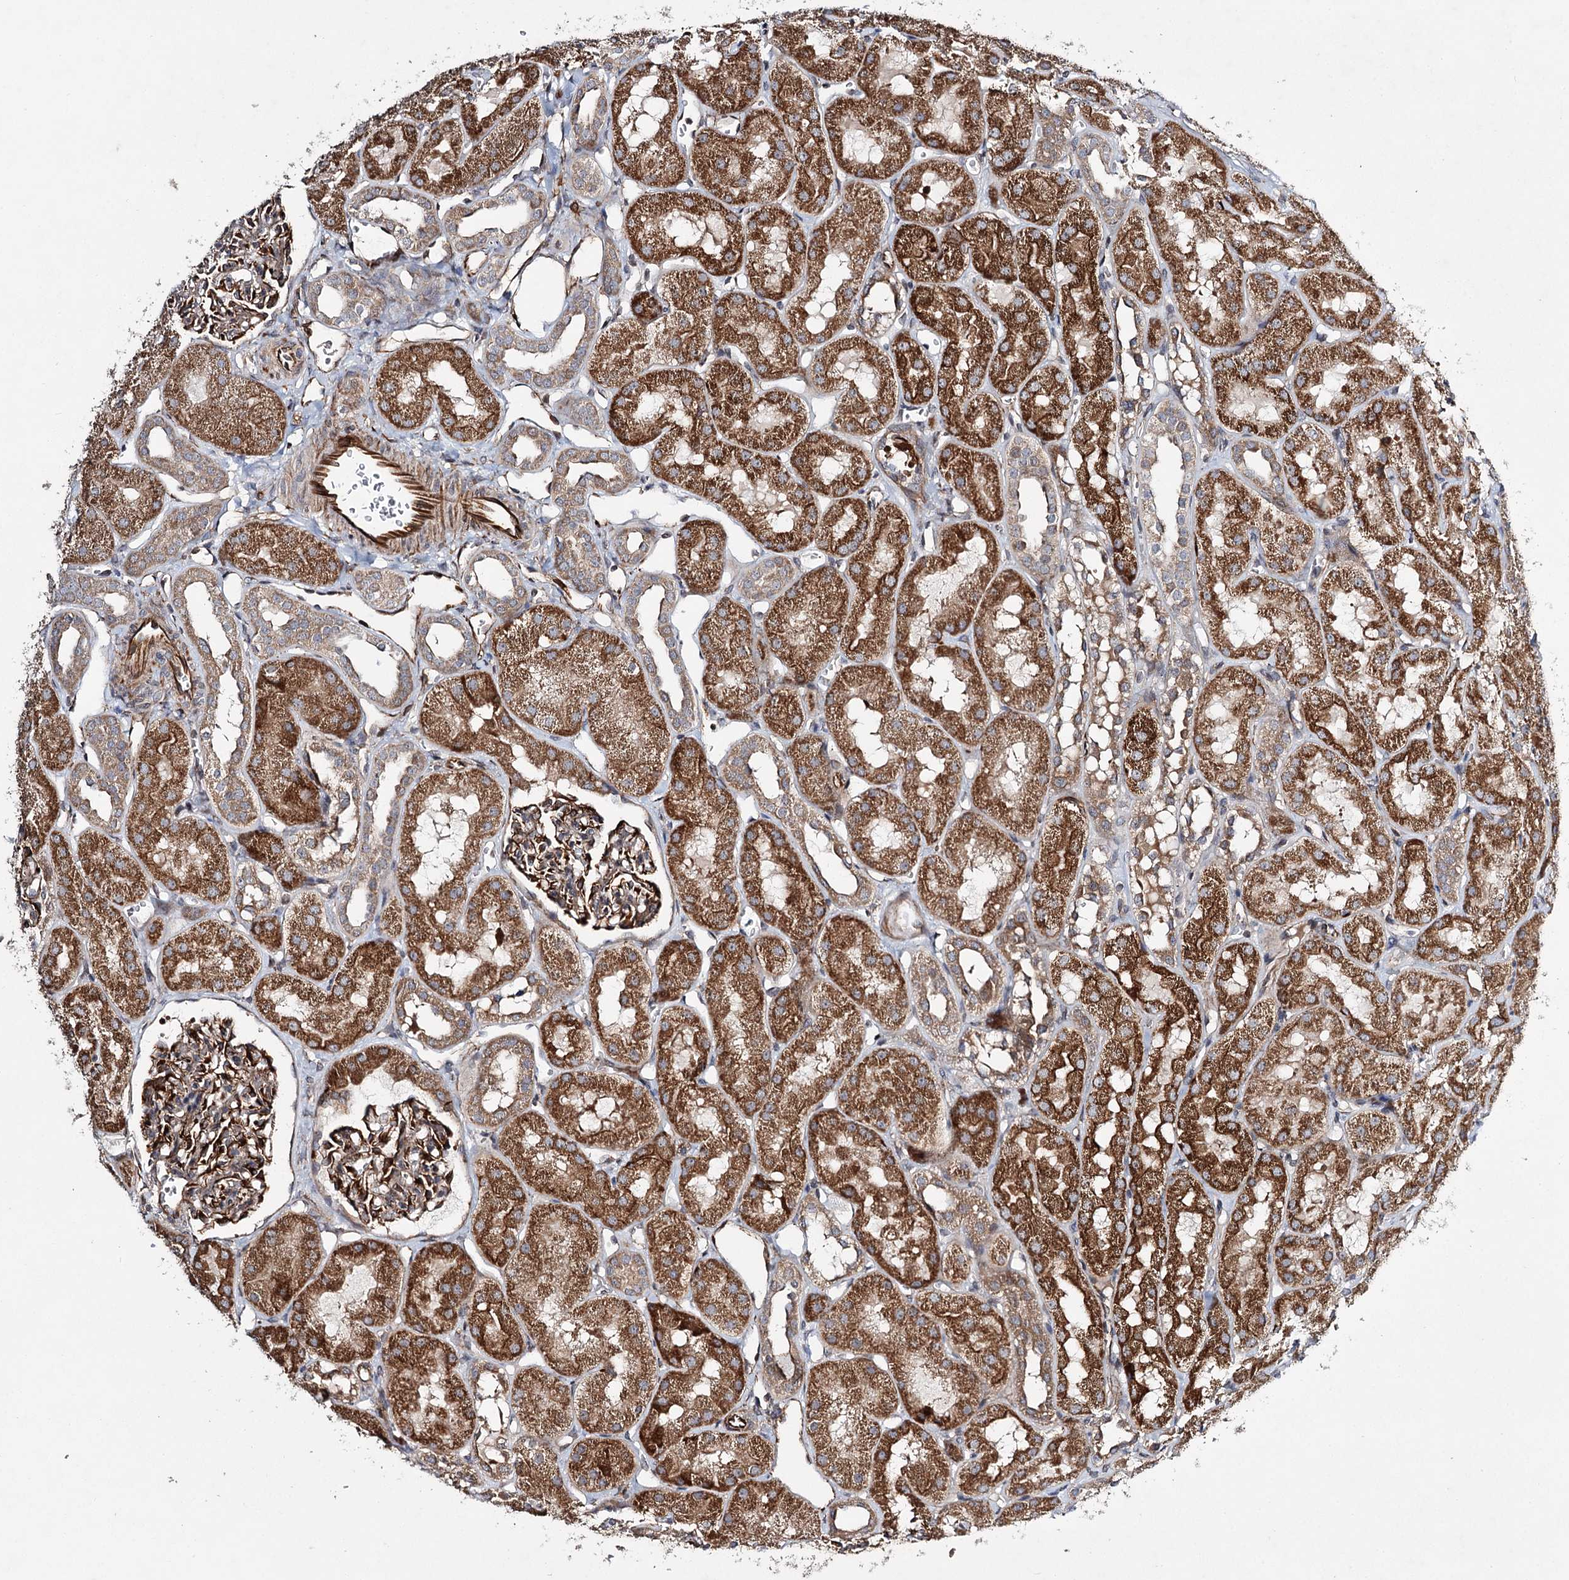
{"staining": {"intensity": "strong", "quantity": "25%-75%", "location": "cytoplasmic/membranous"}, "tissue": "kidney", "cell_type": "Cells in glomeruli", "image_type": "normal", "snomed": [{"axis": "morphology", "description": "Normal tissue, NOS"}, {"axis": "topography", "description": "Kidney"}, {"axis": "topography", "description": "Urinary bladder"}], "caption": "Brown immunohistochemical staining in unremarkable human kidney reveals strong cytoplasmic/membranous positivity in about 25%-75% of cells in glomeruli.", "gene": "DPEP2", "patient": {"sex": "male", "age": 16}}